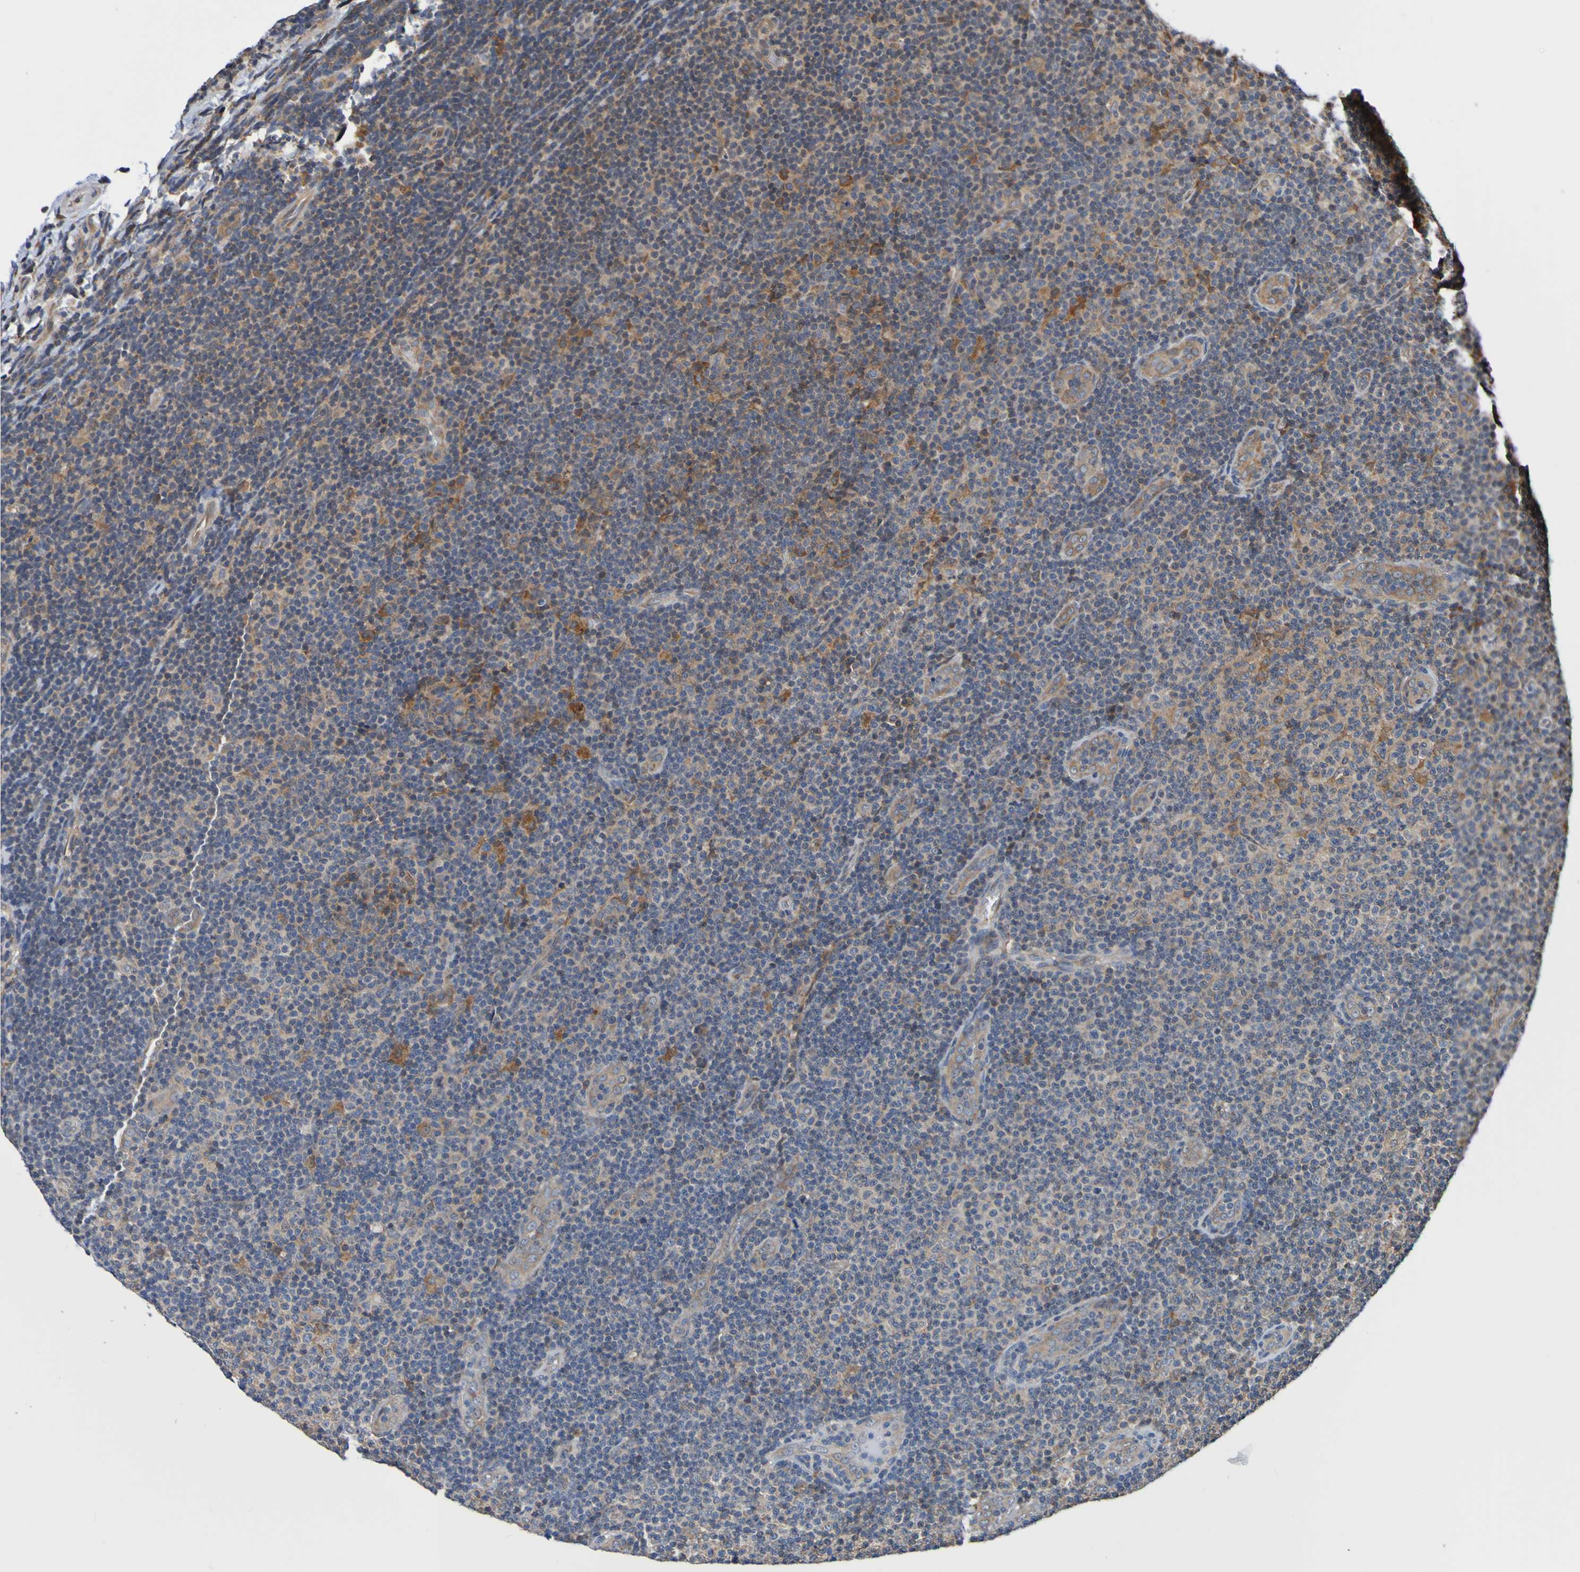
{"staining": {"intensity": "moderate", "quantity": "<25%", "location": "cytoplasmic/membranous"}, "tissue": "lymphoma", "cell_type": "Tumor cells", "image_type": "cancer", "snomed": [{"axis": "morphology", "description": "Malignant lymphoma, non-Hodgkin's type, Low grade"}, {"axis": "topography", "description": "Lymph node"}], "caption": "Human low-grade malignant lymphoma, non-Hodgkin's type stained for a protein (brown) shows moderate cytoplasmic/membranous positive staining in about <25% of tumor cells.", "gene": "AXIN1", "patient": {"sex": "male", "age": 83}}